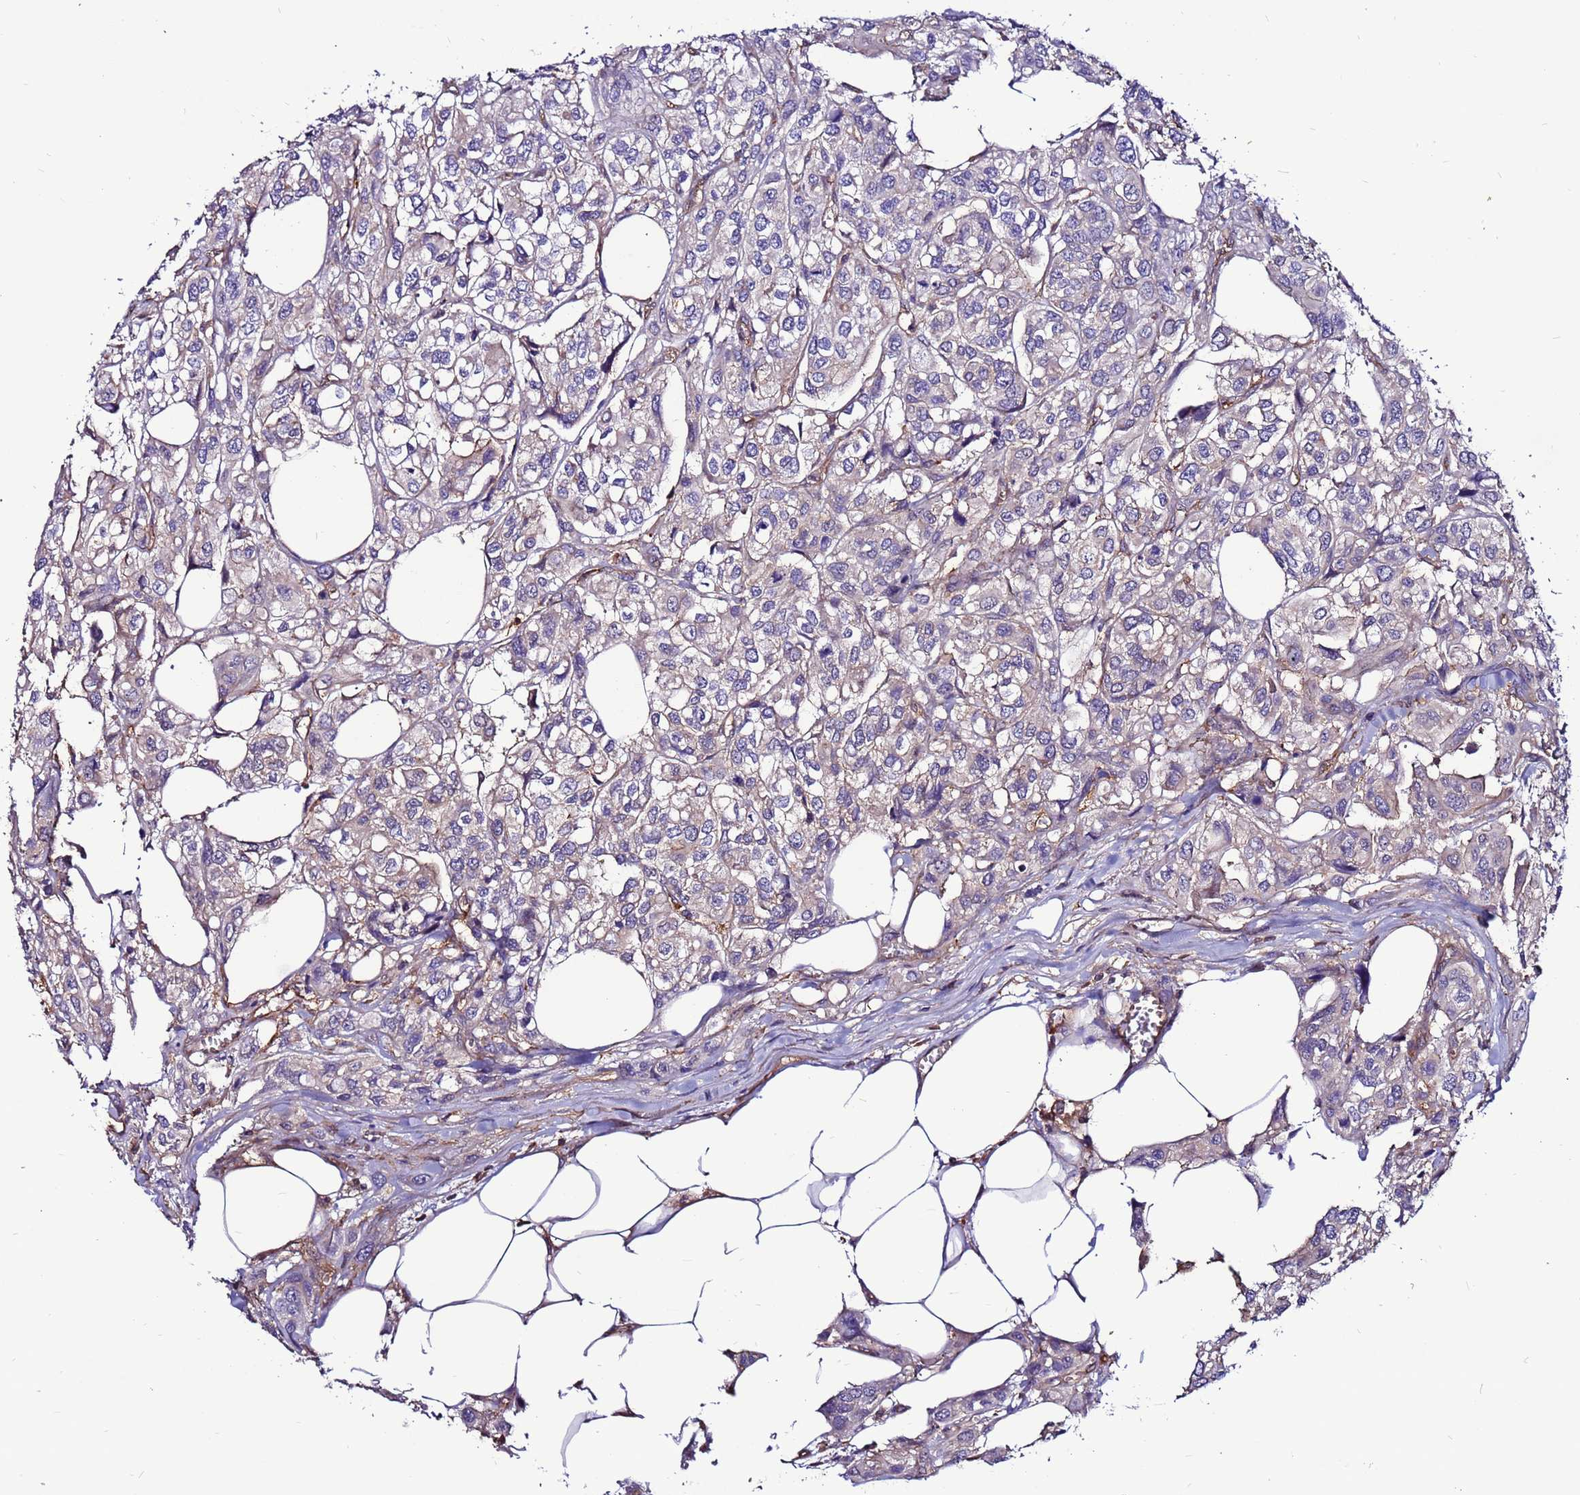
{"staining": {"intensity": "weak", "quantity": "<25%", "location": "cytoplasmic/membranous"}, "tissue": "urothelial cancer", "cell_type": "Tumor cells", "image_type": "cancer", "snomed": [{"axis": "morphology", "description": "Urothelial carcinoma, High grade"}, {"axis": "topography", "description": "Urinary bladder"}], "caption": "This image is of high-grade urothelial carcinoma stained with immunohistochemistry to label a protein in brown with the nuclei are counter-stained blue. There is no positivity in tumor cells. Brightfield microscopy of IHC stained with DAB (3,3'-diaminobenzidine) (brown) and hematoxylin (blue), captured at high magnification.", "gene": "NRN1L", "patient": {"sex": "male", "age": 67}}